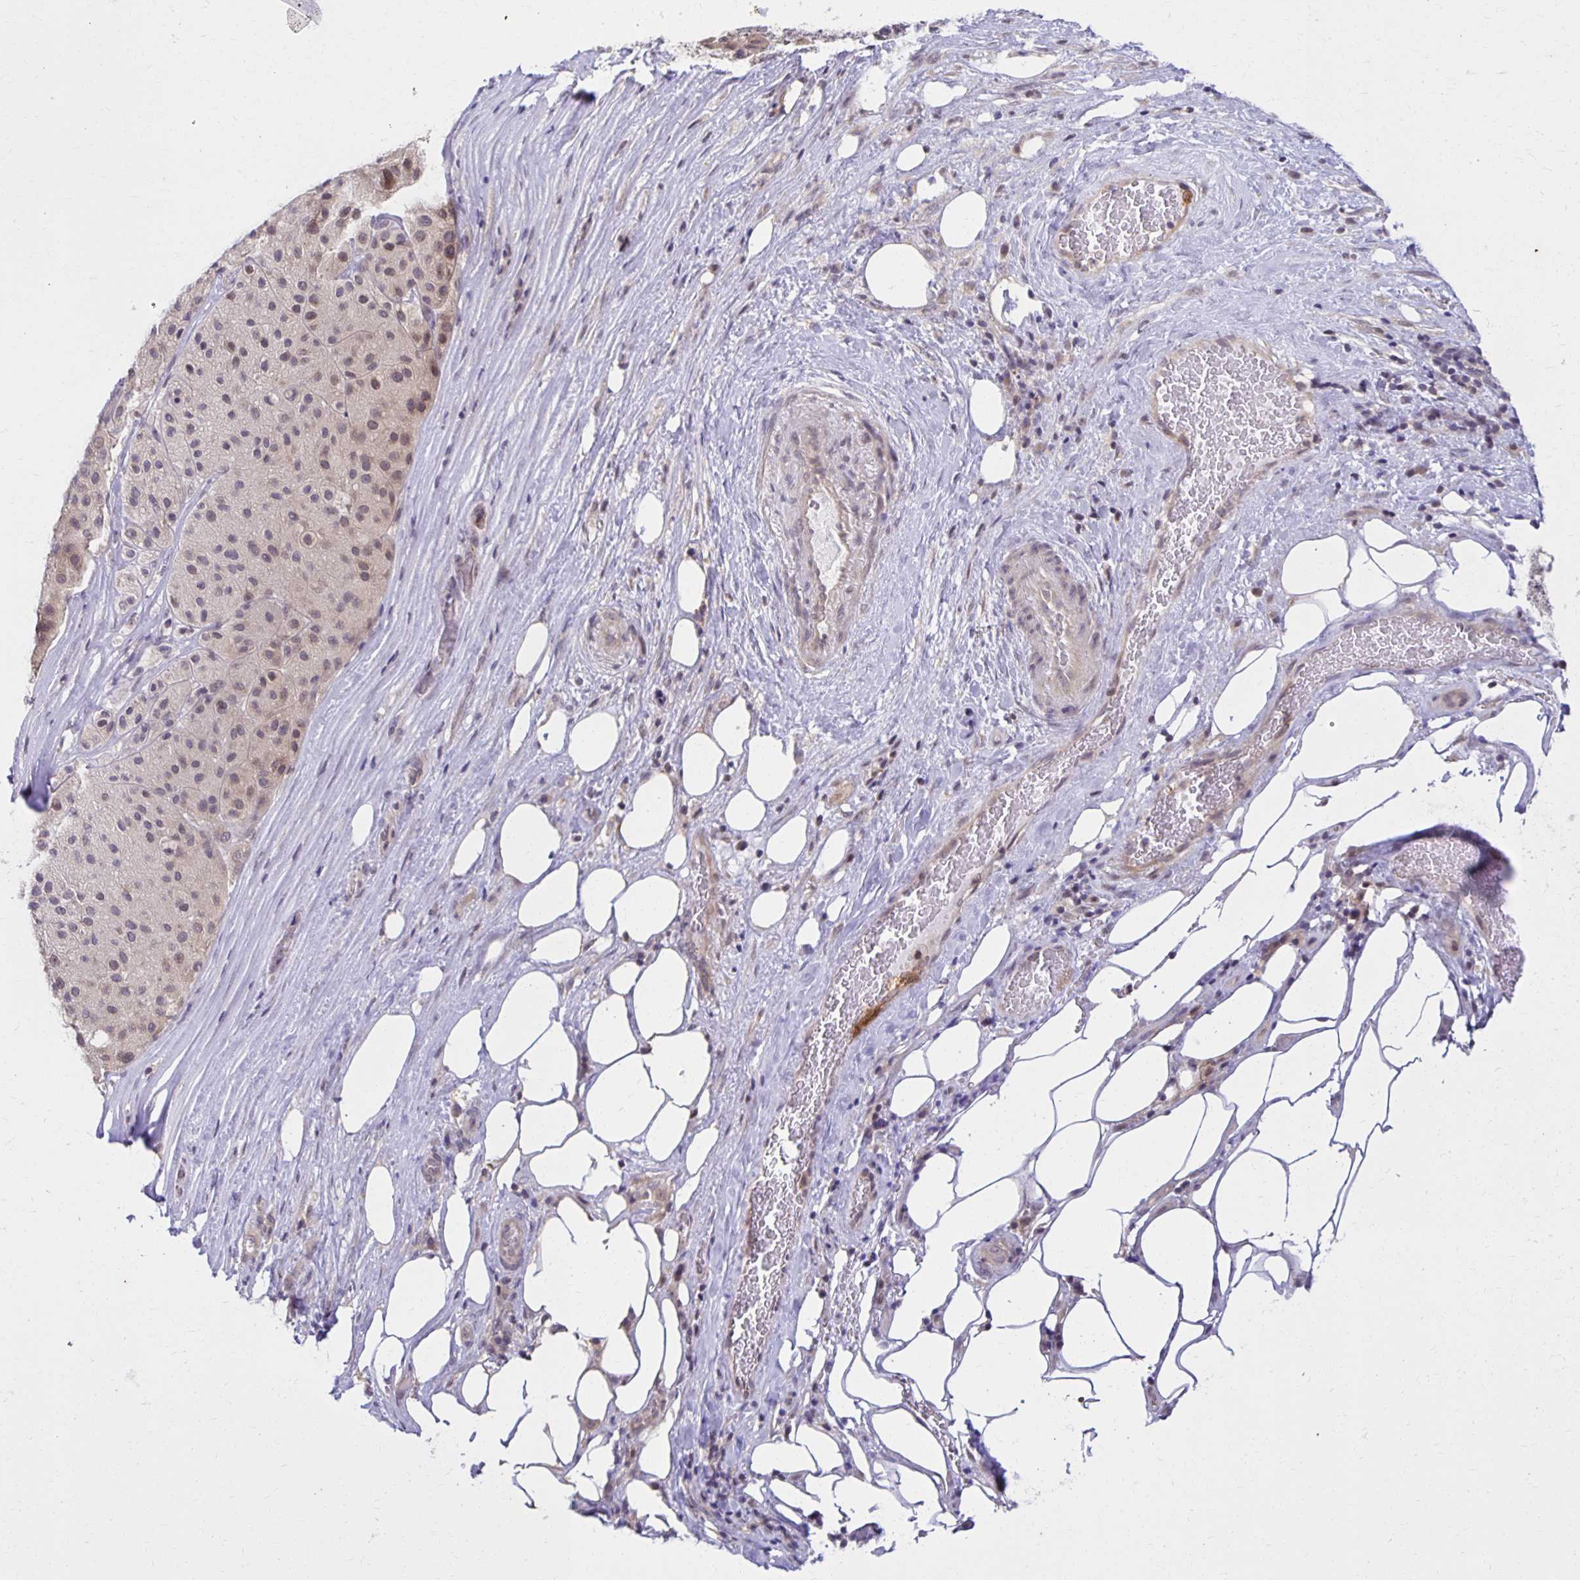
{"staining": {"intensity": "weak", "quantity": "<25%", "location": "cytoplasmic/membranous"}, "tissue": "melanoma", "cell_type": "Tumor cells", "image_type": "cancer", "snomed": [{"axis": "morphology", "description": "Malignant melanoma, Metastatic site"}, {"axis": "topography", "description": "Smooth muscle"}], "caption": "Tumor cells are negative for brown protein staining in malignant melanoma (metastatic site). (IHC, brightfield microscopy, high magnification).", "gene": "MIEN1", "patient": {"sex": "male", "age": 41}}